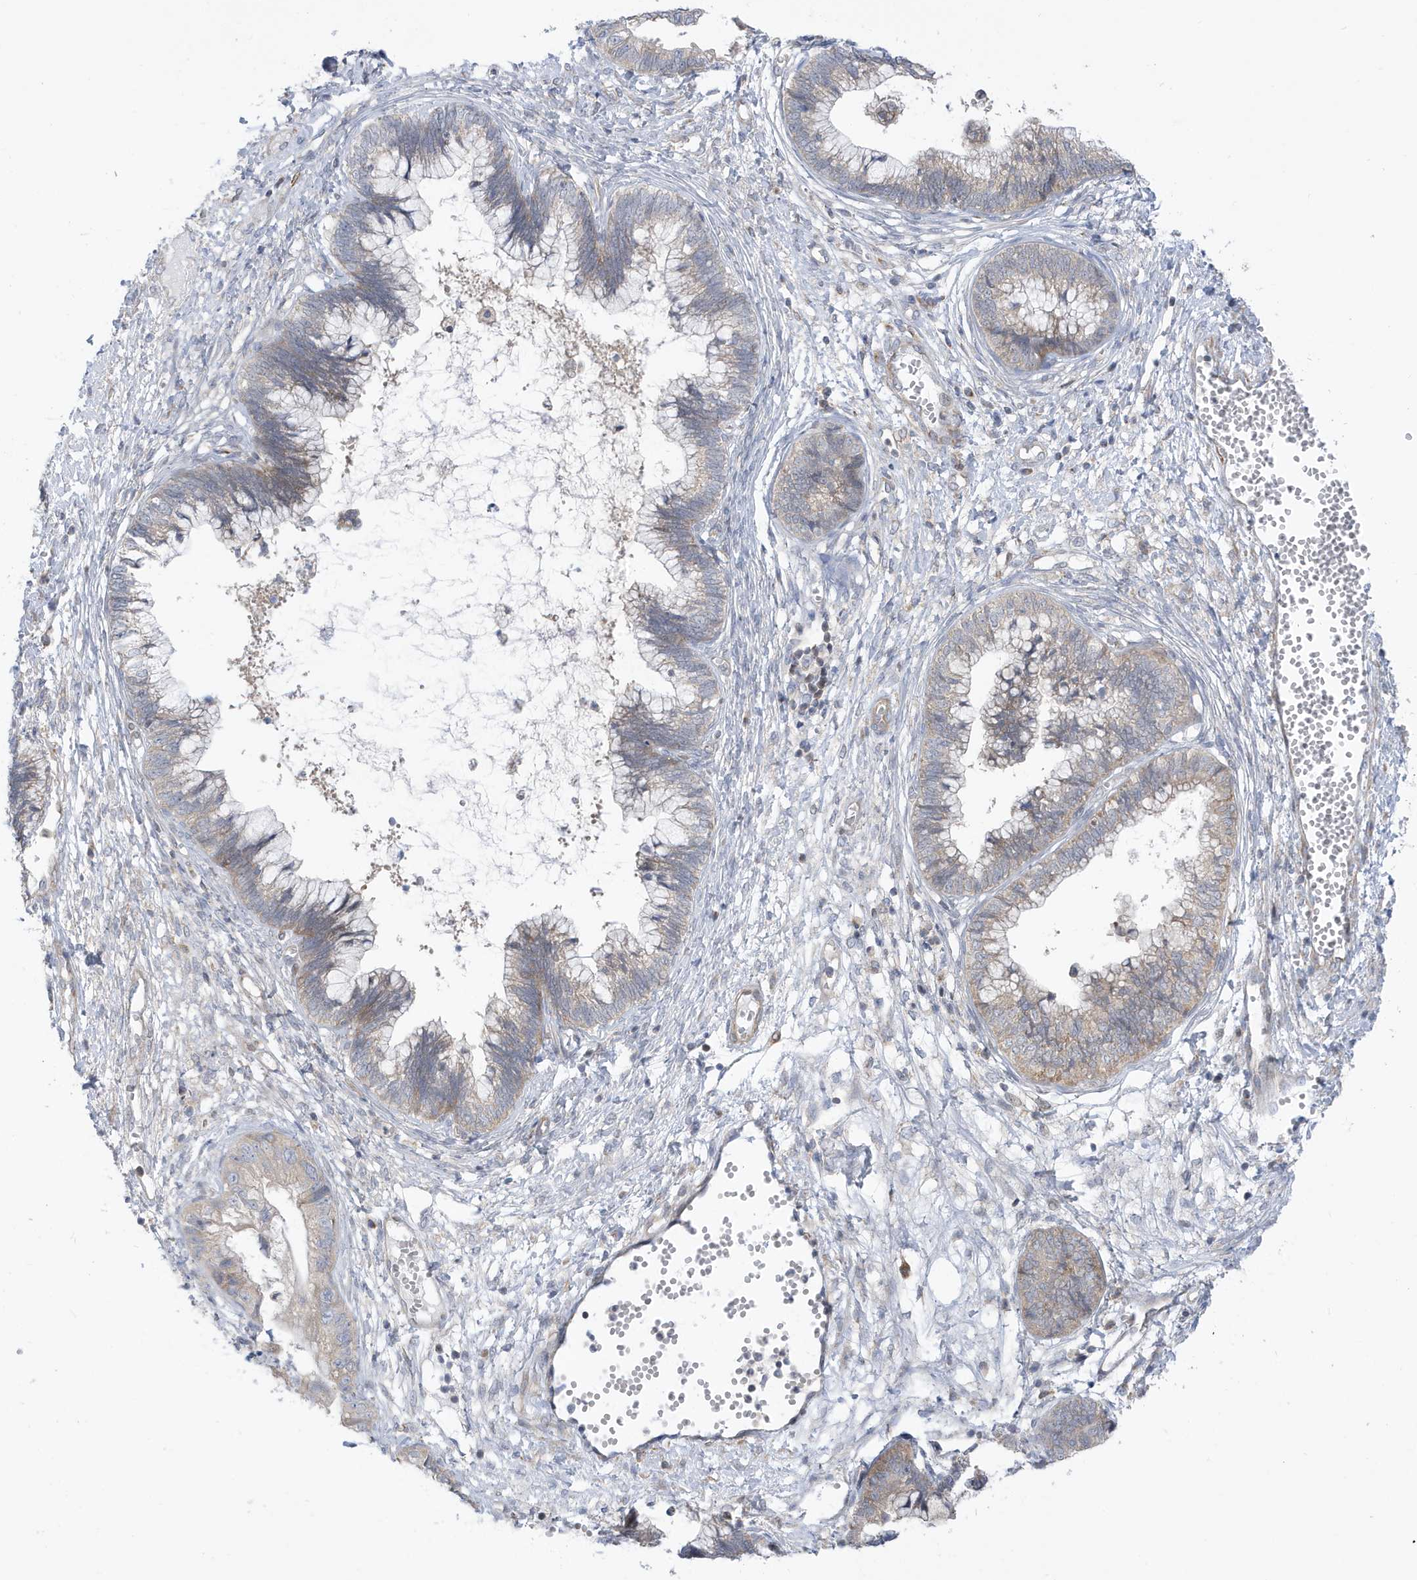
{"staining": {"intensity": "weak", "quantity": "25%-75%", "location": "cytoplasmic/membranous"}, "tissue": "cervical cancer", "cell_type": "Tumor cells", "image_type": "cancer", "snomed": [{"axis": "morphology", "description": "Adenocarcinoma, NOS"}, {"axis": "topography", "description": "Cervix"}], "caption": "Adenocarcinoma (cervical) tissue displays weak cytoplasmic/membranous expression in about 25%-75% of tumor cells Nuclei are stained in blue.", "gene": "ATP13A5", "patient": {"sex": "female", "age": 44}}